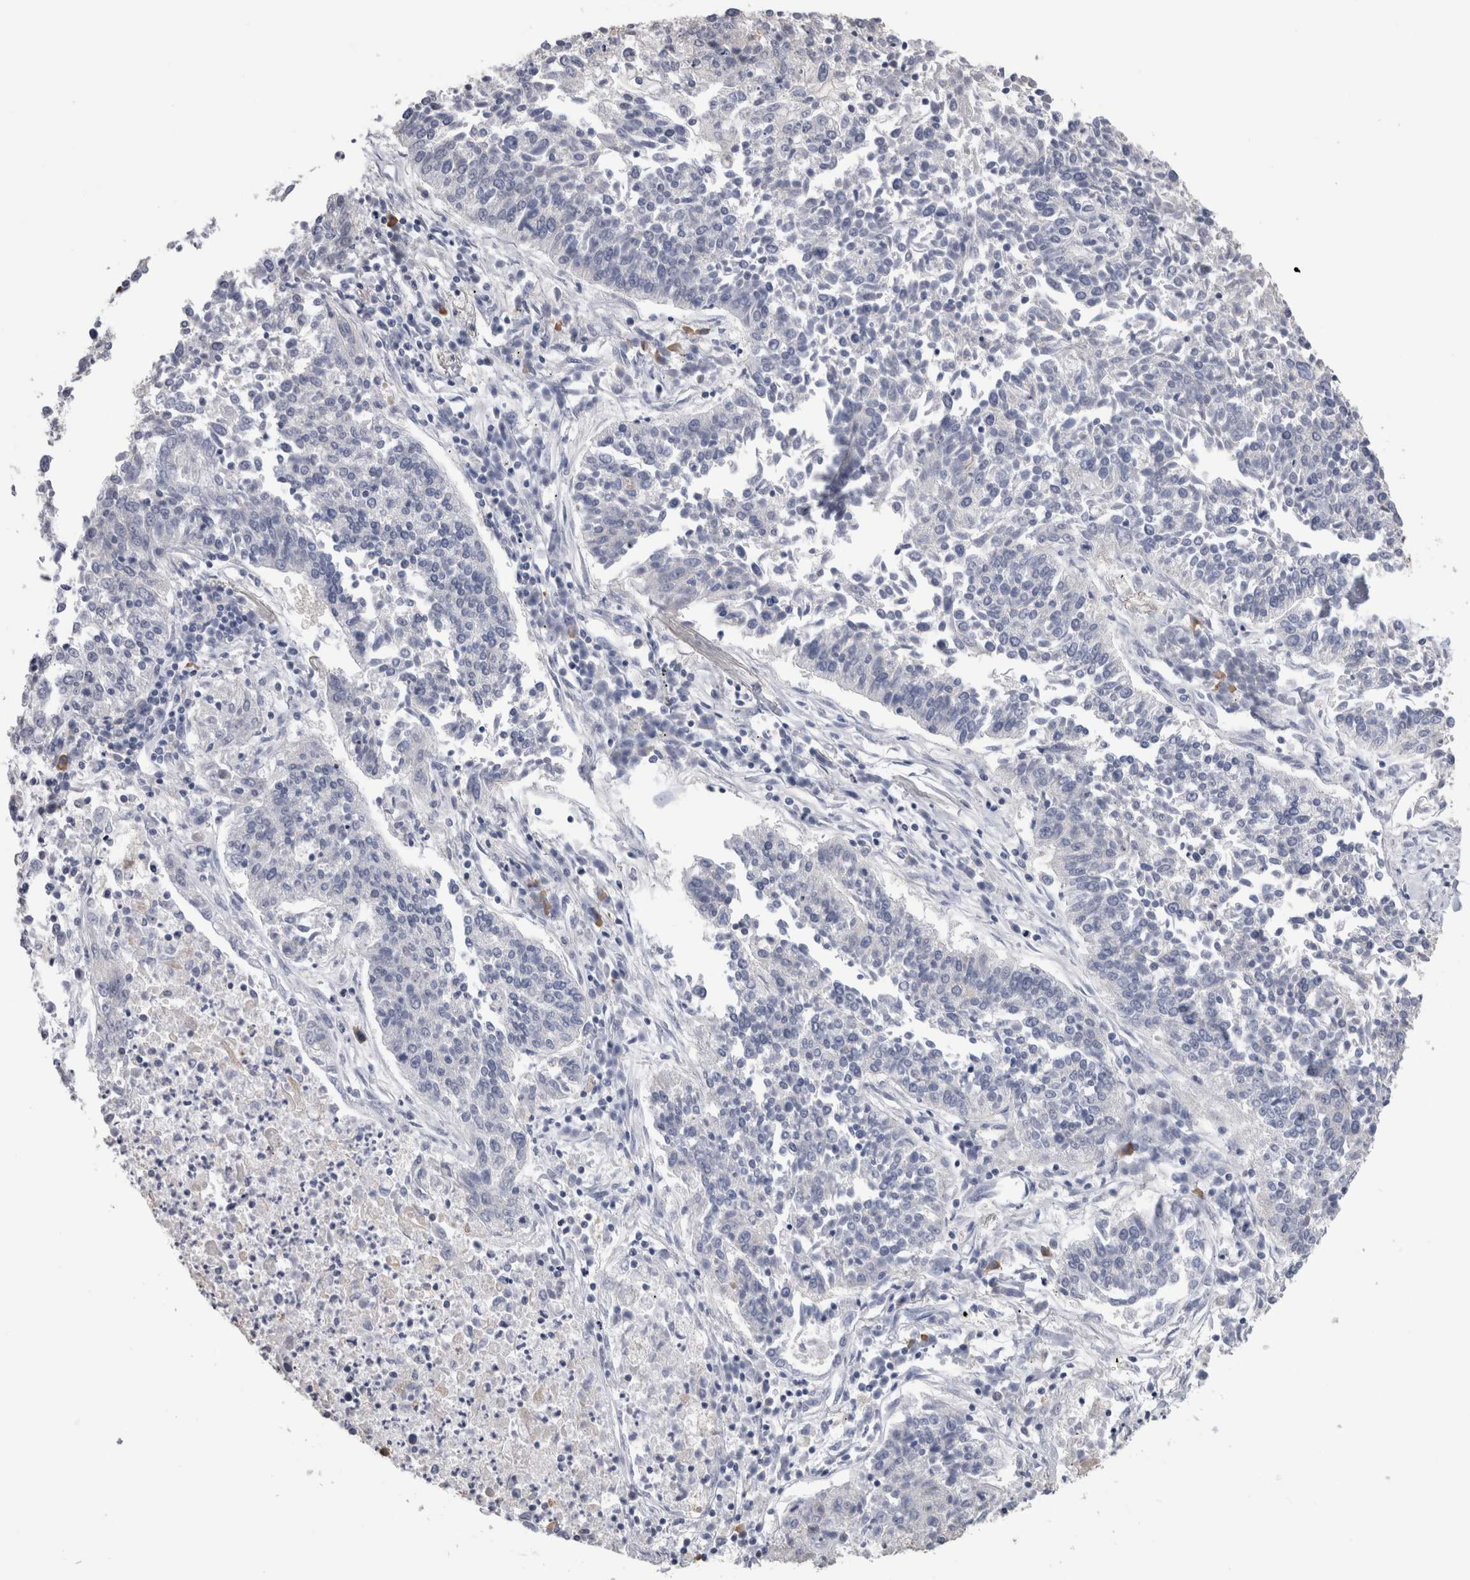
{"staining": {"intensity": "negative", "quantity": "none", "location": "none"}, "tissue": "lung cancer", "cell_type": "Tumor cells", "image_type": "cancer", "snomed": [{"axis": "morphology", "description": "Normal tissue, NOS"}, {"axis": "morphology", "description": "Squamous cell carcinoma, NOS"}, {"axis": "topography", "description": "Lymph node"}, {"axis": "topography", "description": "Cartilage tissue"}, {"axis": "topography", "description": "Bronchus"}, {"axis": "topography", "description": "Lung"}, {"axis": "topography", "description": "Peripheral nerve tissue"}], "caption": "IHC of human lung cancer (squamous cell carcinoma) reveals no expression in tumor cells.", "gene": "SCRN1", "patient": {"sex": "female", "age": 49}}